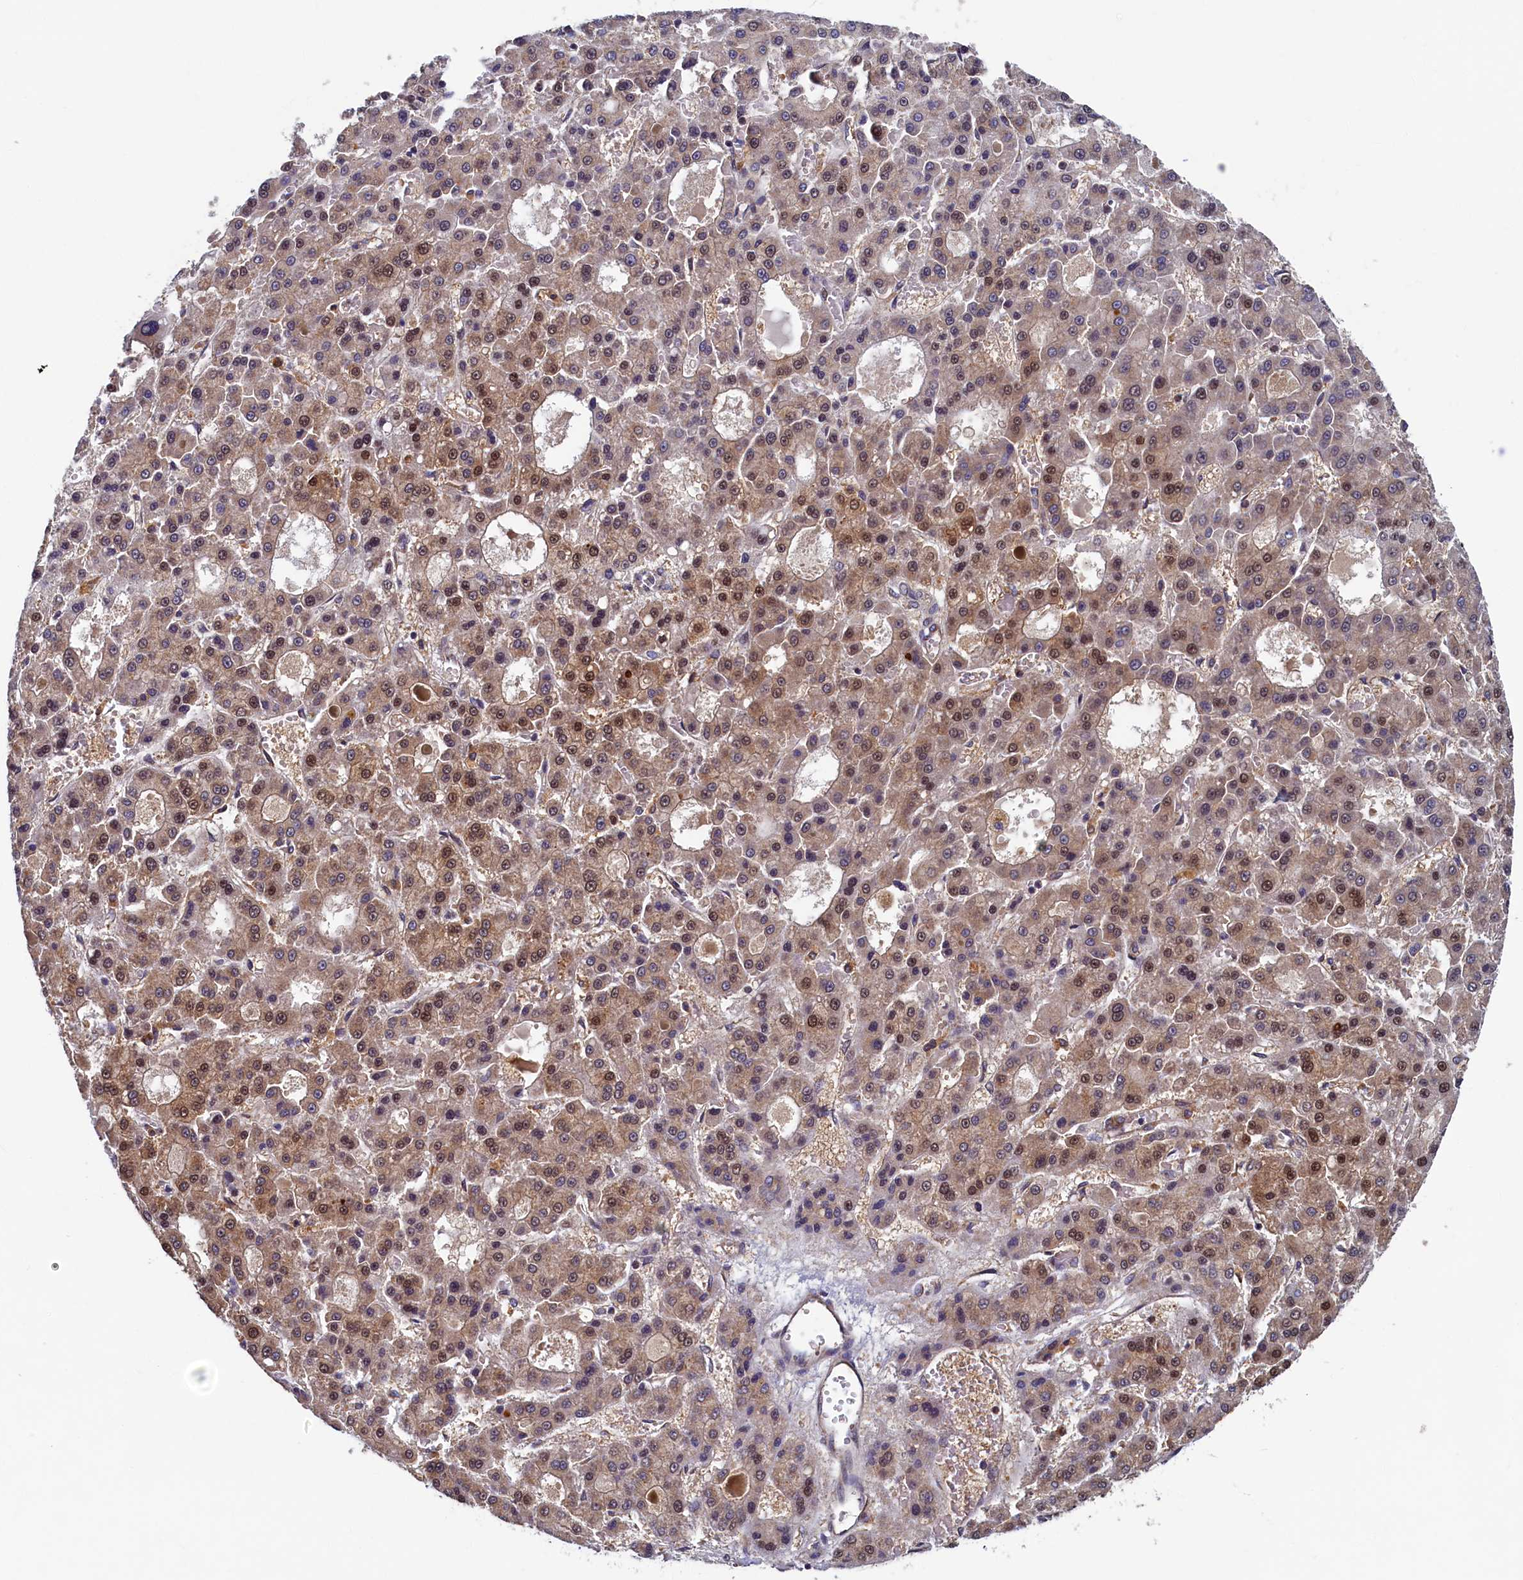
{"staining": {"intensity": "moderate", "quantity": "25%-75%", "location": "cytoplasmic/membranous,nuclear"}, "tissue": "liver cancer", "cell_type": "Tumor cells", "image_type": "cancer", "snomed": [{"axis": "morphology", "description": "Carcinoma, Hepatocellular, NOS"}, {"axis": "topography", "description": "Liver"}], "caption": "Liver cancer (hepatocellular carcinoma) stained with a protein marker shows moderate staining in tumor cells.", "gene": "STX12", "patient": {"sex": "male", "age": 70}}